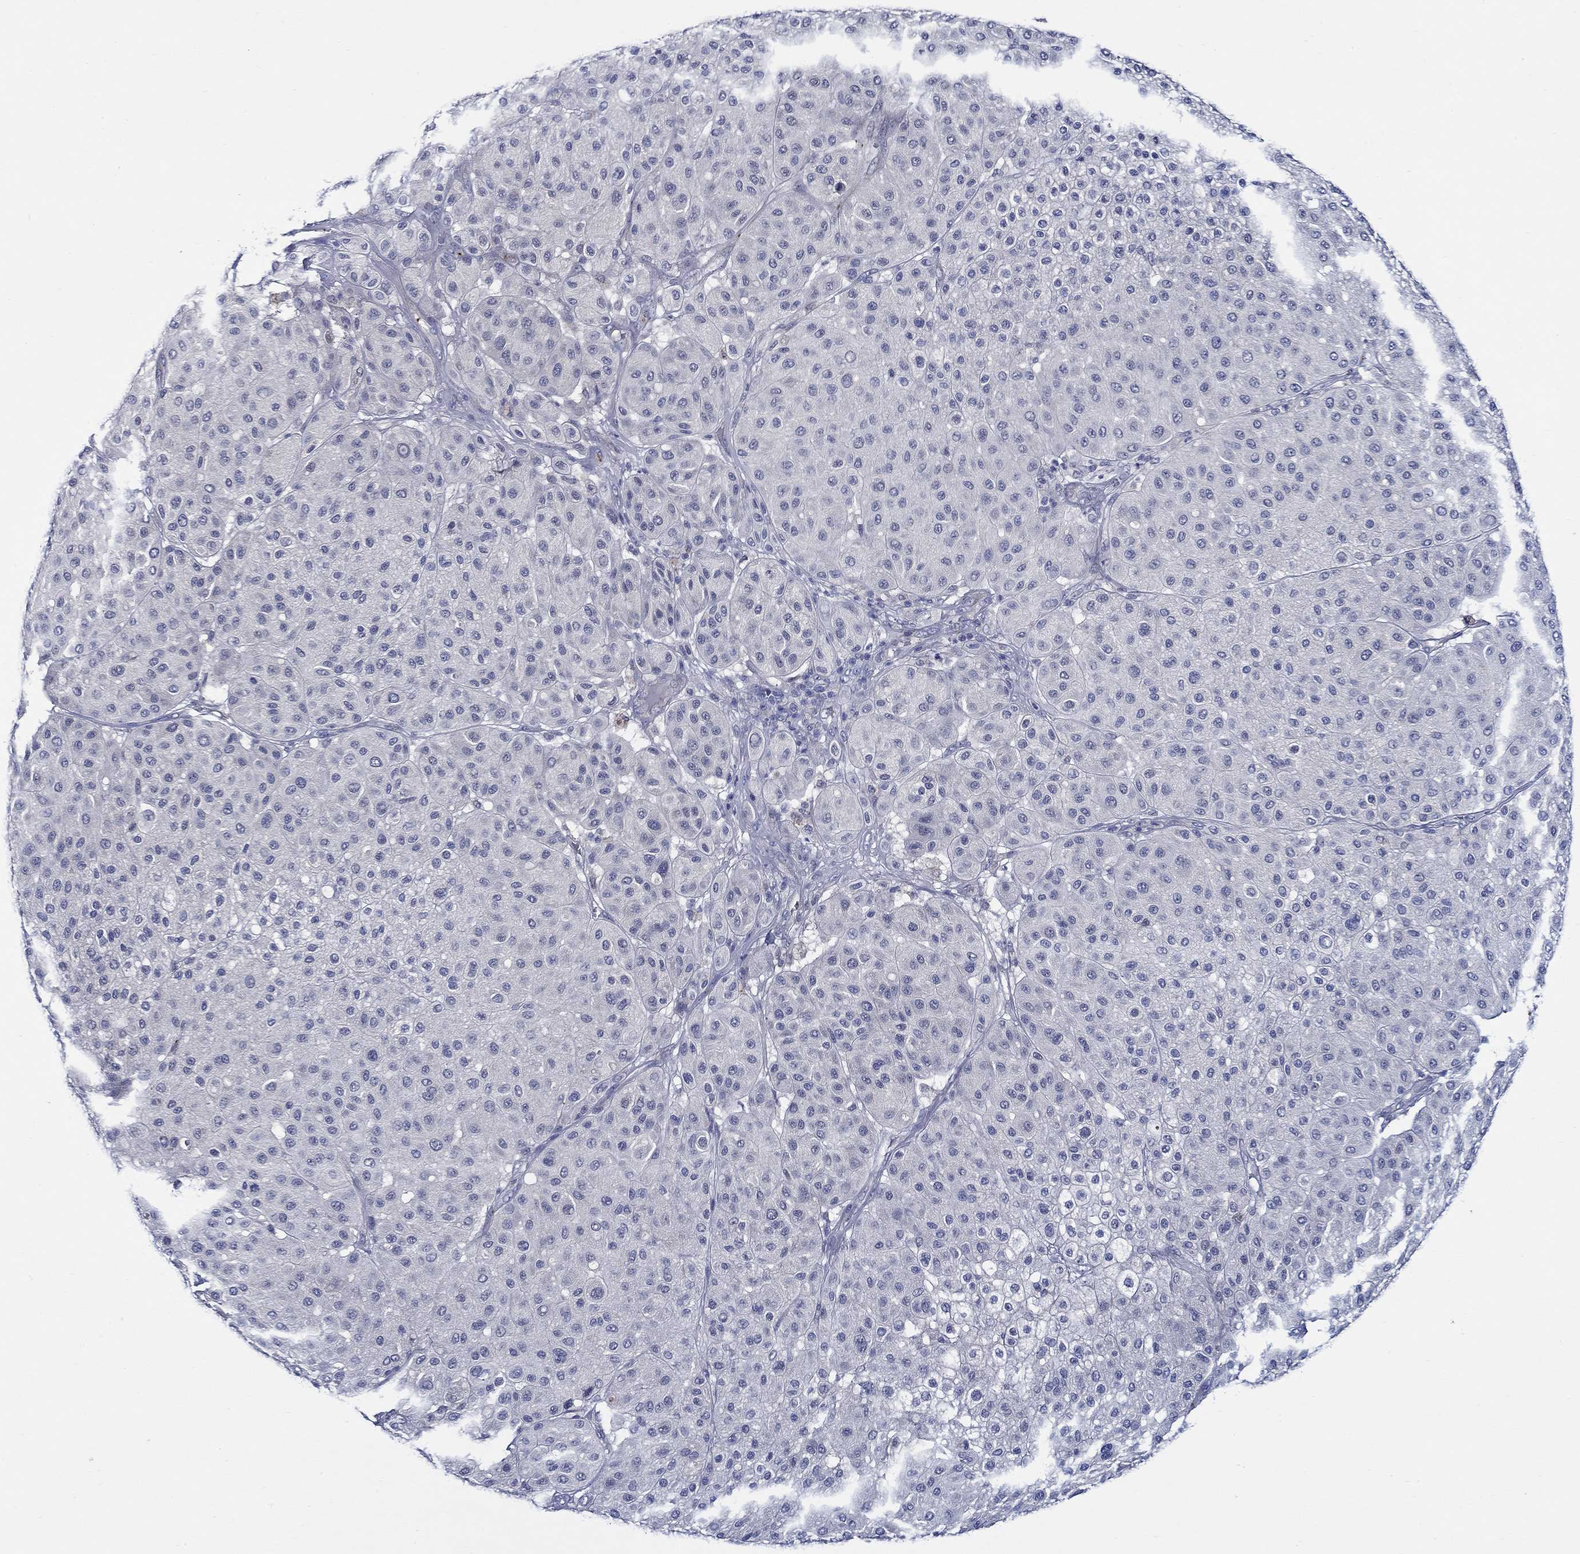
{"staining": {"intensity": "negative", "quantity": "none", "location": "none"}, "tissue": "melanoma", "cell_type": "Tumor cells", "image_type": "cancer", "snomed": [{"axis": "morphology", "description": "Malignant melanoma, Metastatic site"}, {"axis": "topography", "description": "Smooth muscle"}], "caption": "Human melanoma stained for a protein using immunohistochemistry (IHC) reveals no staining in tumor cells.", "gene": "ALOX12", "patient": {"sex": "male", "age": 41}}